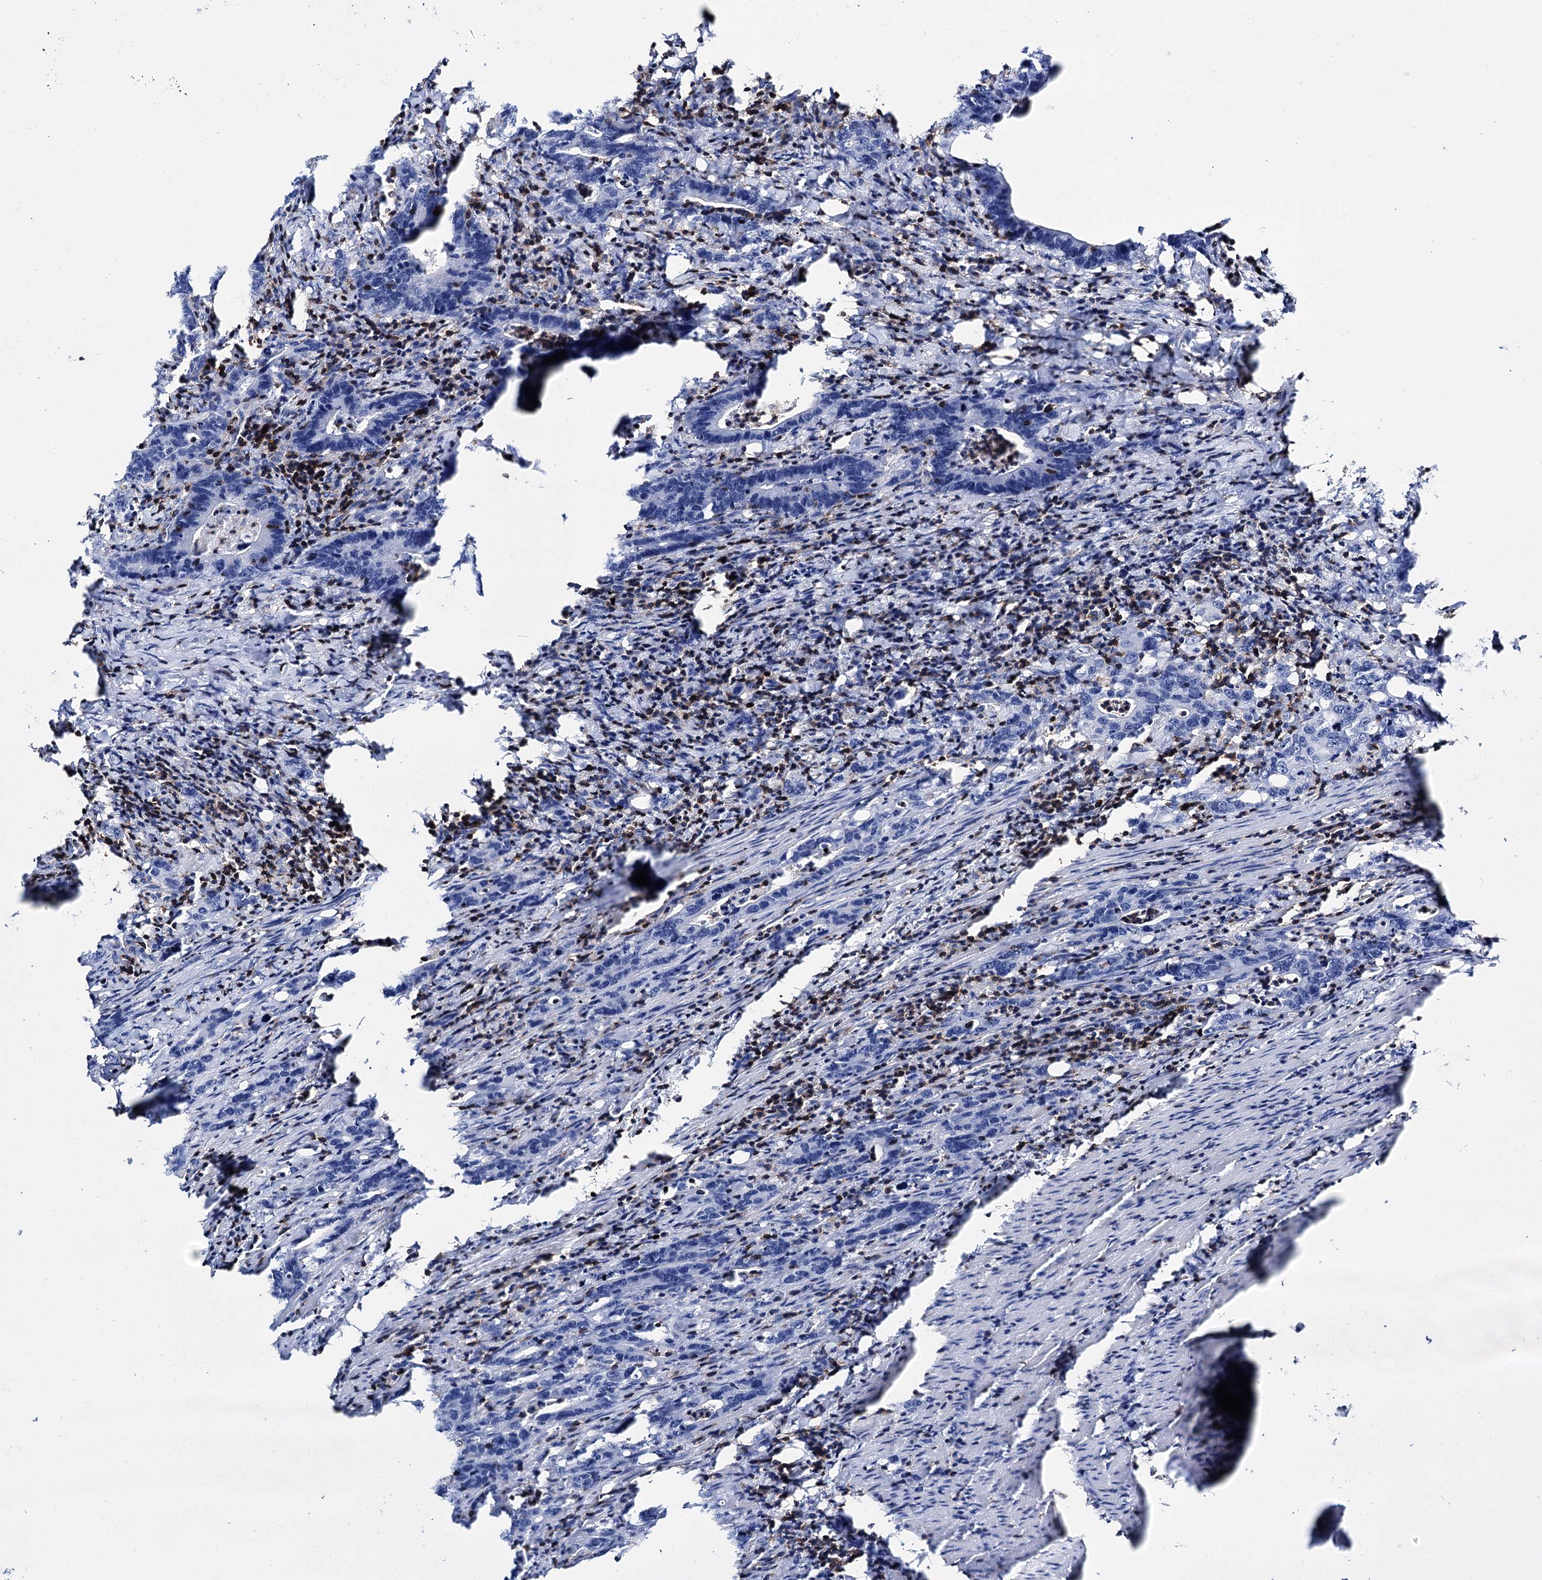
{"staining": {"intensity": "negative", "quantity": "none", "location": "none"}, "tissue": "colorectal cancer", "cell_type": "Tumor cells", "image_type": "cancer", "snomed": [{"axis": "morphology", "description": "Adenocarcinoma, NOS"}, {"axis": "topography", "description": "Colon"}], "caption": "Immunohistochemistry micrograph of human colorectal adenocarcinoma stained for a protein (brown), which displays no staining in tumor cells.", "gene": "DEF6", "patient": {"sex": "female", "age": 75}}